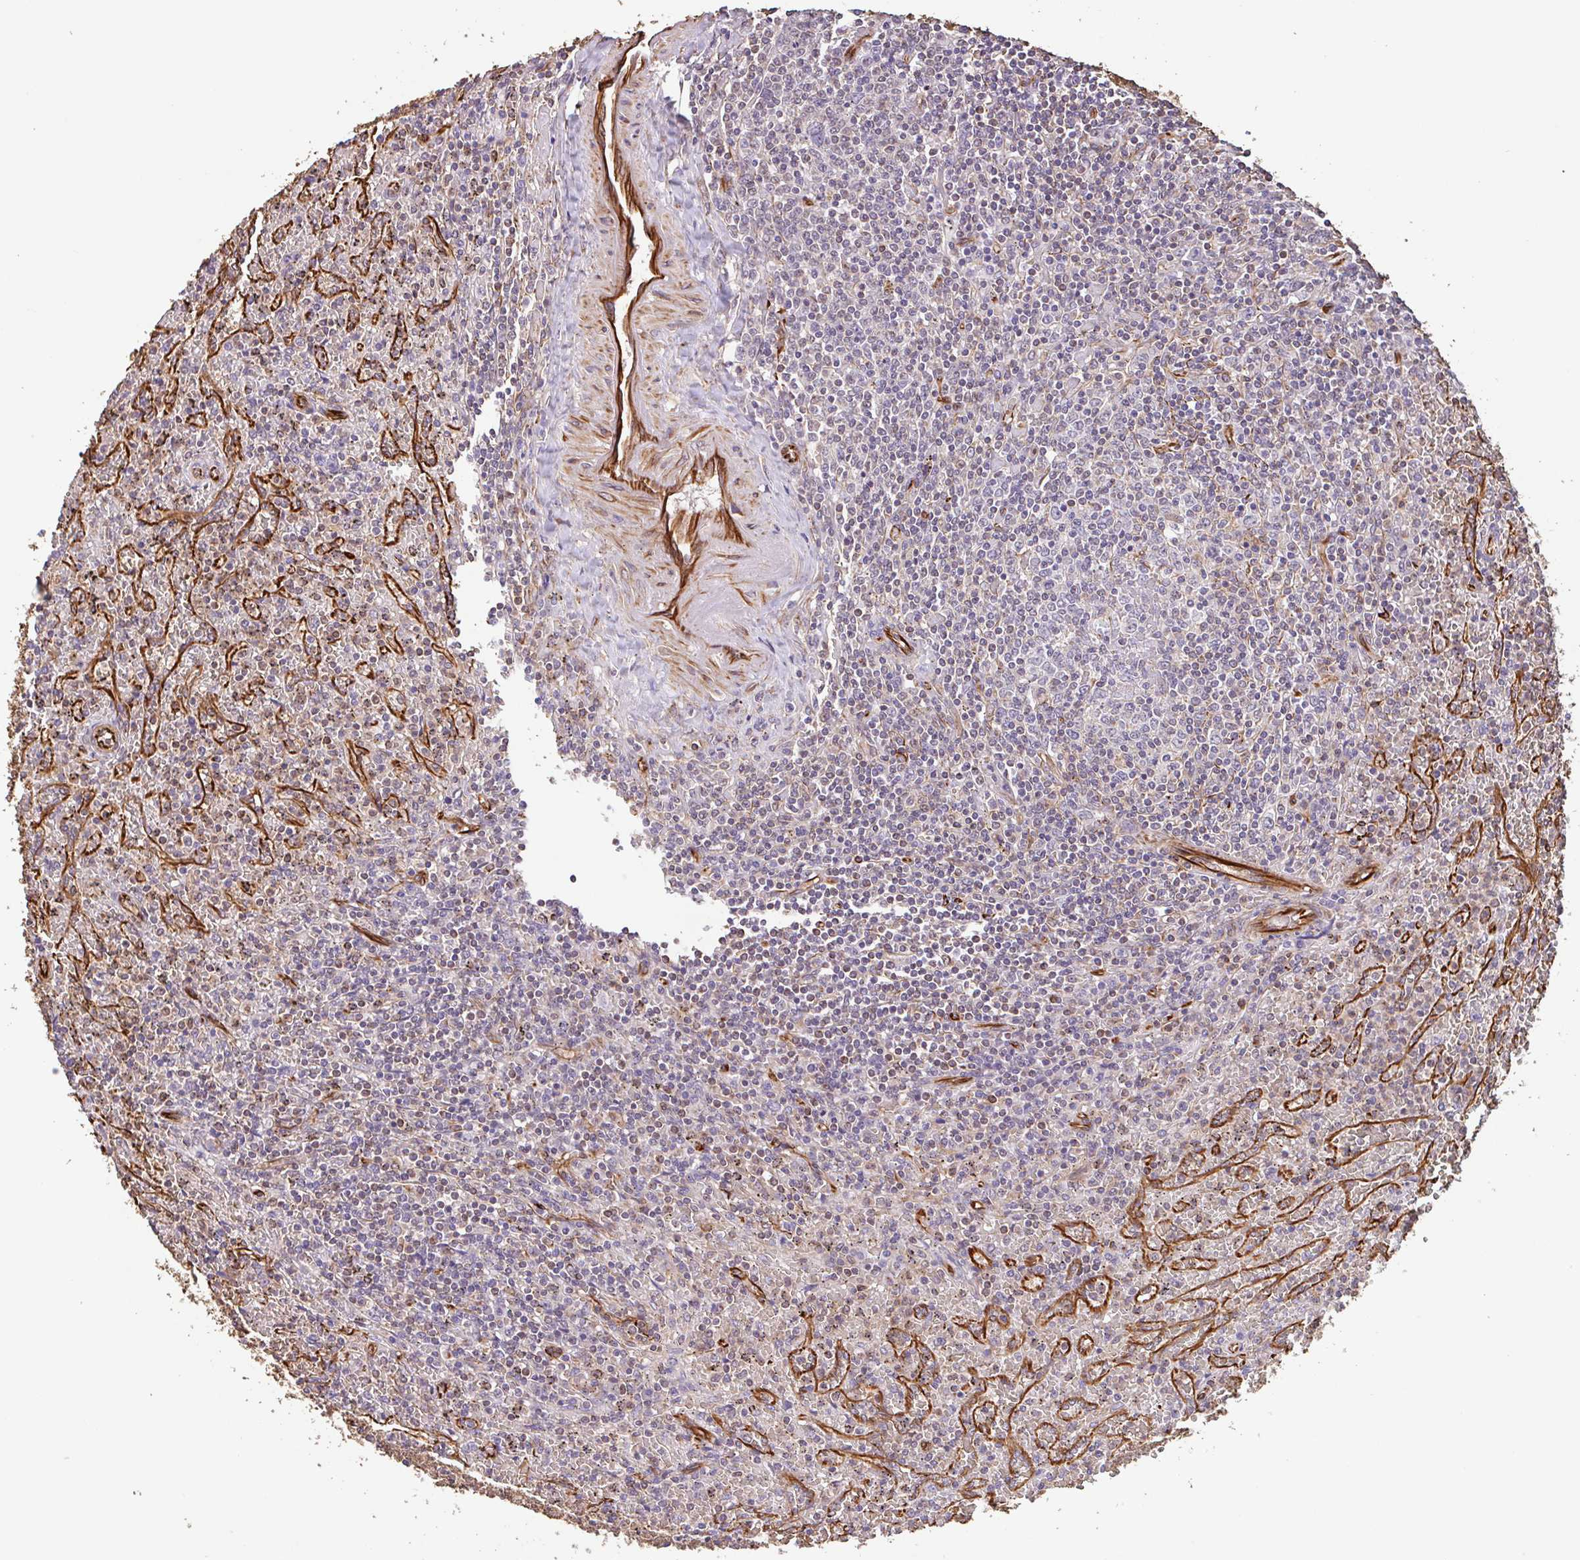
{"staining": {"intensity": "negative", "quantity": "none", "location": "none"}, "tissue": "lymphoma", "cell_type": "Tumor cells", "image_type": "cancer", "snomed": [{"axis": "morphology", "description": "Malignant lymphoma, non-Hodgkin's type, Low grade"}, {"axis": "topography", "description": "Spleen"}], "caption": "A photomicrograph of human low-grade malignant lymphoma, non-Hodgkin's type is negative for staining in tumor cells.", "gene": "ZNF790", "patient": {"sex": "female", "age": 64}}